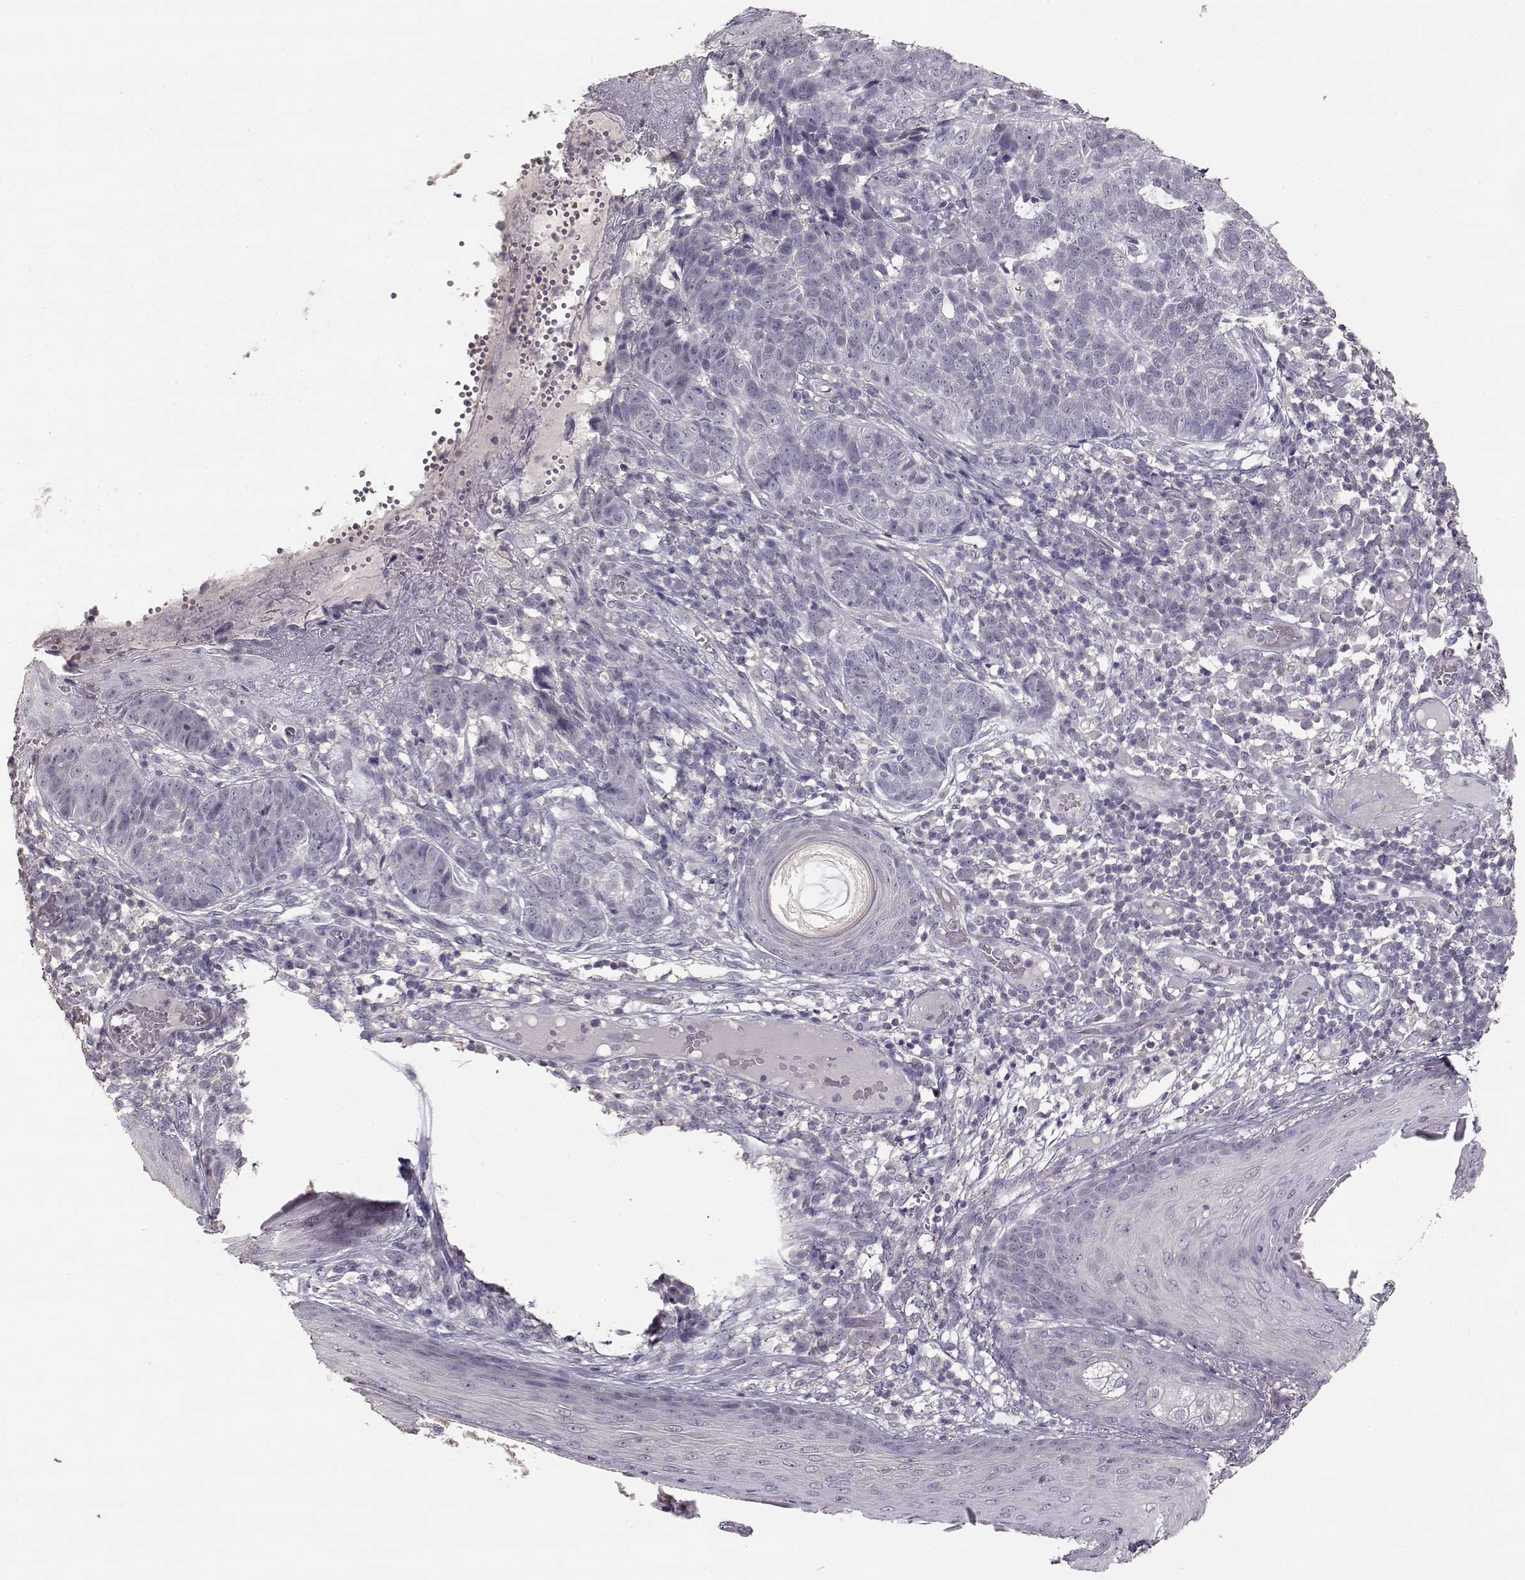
{"staining": {"intensity": "negative", "quantity": "none", "location": "none"}, "tissue": "skin cancer", "cell_type": "Tumor cells", "image_type": "cancer", "snomed": [{"axis": "morphology", "description": "Basal cell carcinoma"}, {"axis": "topography", "description": "Skin"}], "caption": "A micrograph of skin cancer (basal cell carcinoma) stained for a protein exhibits no brown staining in tumor cells. (Immunohistochemistry (ihc), brightfield microscopy, high magnification).", "gene": "UROC1", "patient": {"sex": "female", "age": 69}}